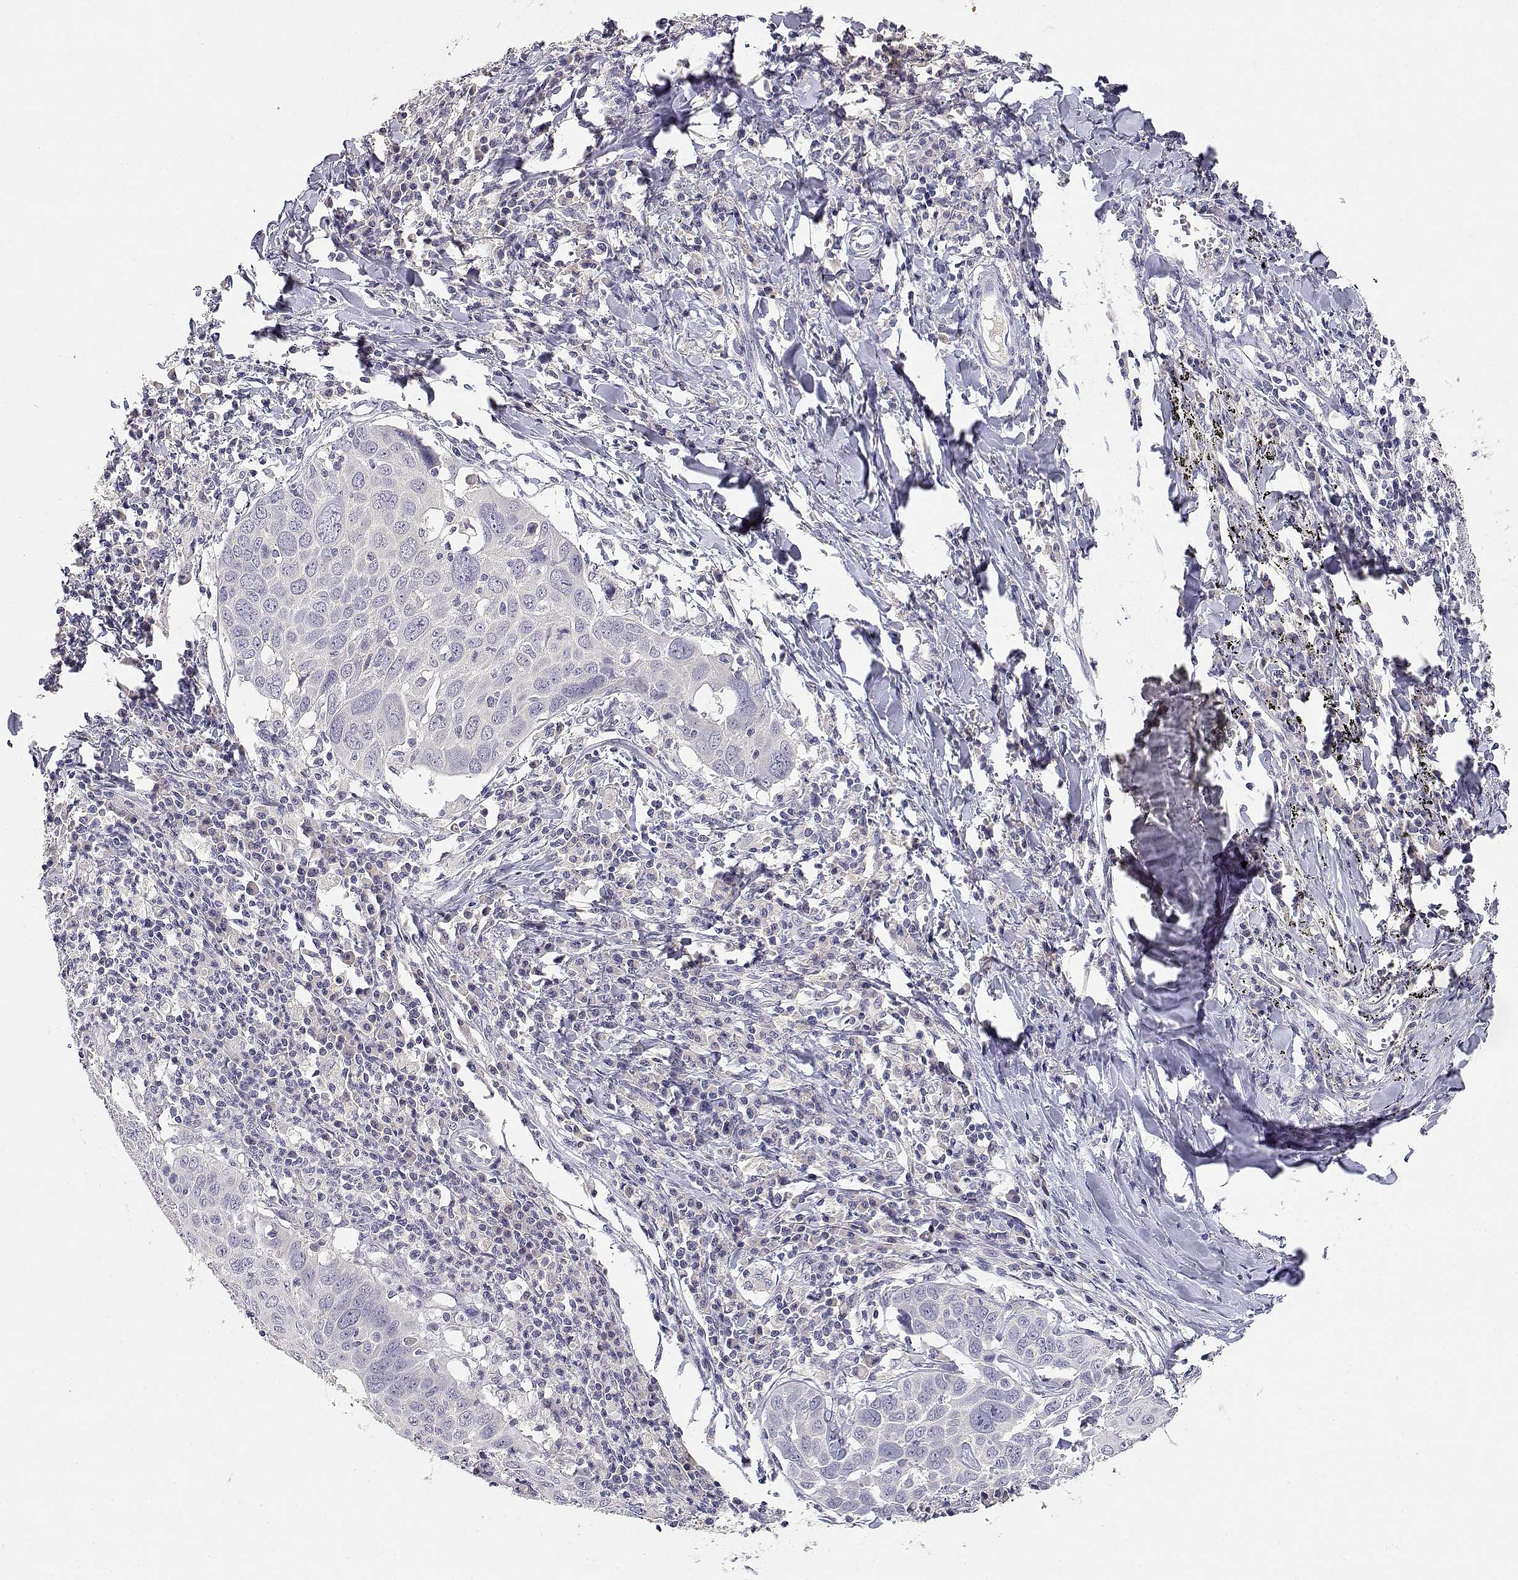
{"staining": {"intensity": "negative", "quantity": "none", "location": "none"}, "tissue": "lung cancer", "cell_type": "Tumor cells", "image_type": "cancer", "snomed": [{"axis": "morphology", "description": "Squamous cell carcinoma, NOS"}, {"axis": "topography", "description": "Lung"}], "caption": "The photomicrograph displays no staining of tumor cells in lung squamous cell carcinoma.", "gene": "ADA", "patient": {"sex": "male", "age": 57}}